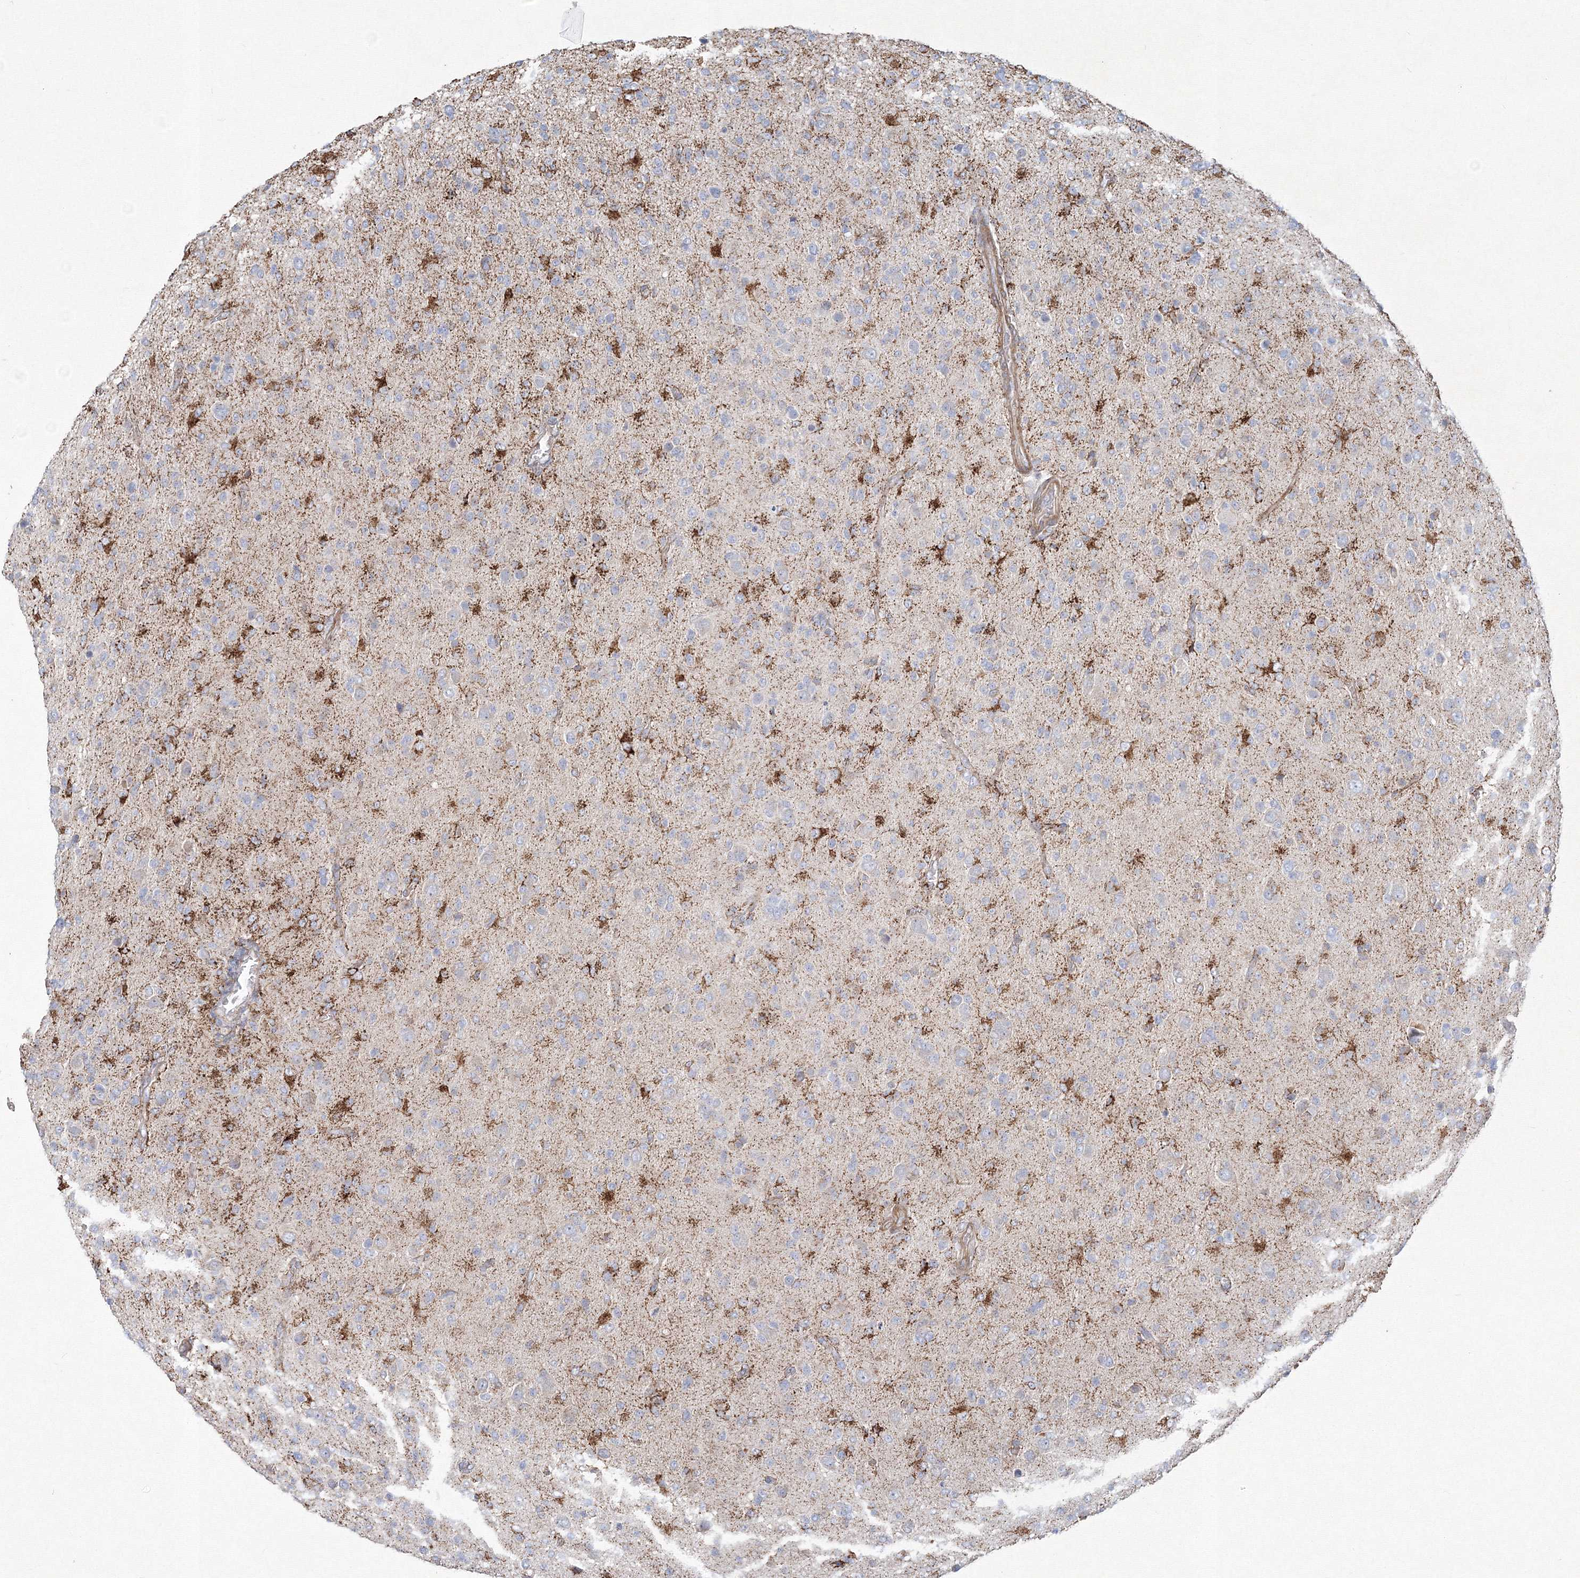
{"staining": {"intensity": "moderate", "quantity": "<25%", "location": "cytoplasmic/membranous"}, "tissue": "glioma", "cell_type": "Tumor cells", "image_type": "cancer", "snomed": [{"axis": "morphology", "description": "Glioma, malignant, High grade"}, {"axis": "topography", "description": "Brain"}], "caption": "This image shows immunohistochemistry (IHC) staining of human glioma, with low moderate cytoplasmic/membranous positivity in about <25% of tumor cells.", "gene": "WDR49", "patient": {"sex": "female", "age": 57}}